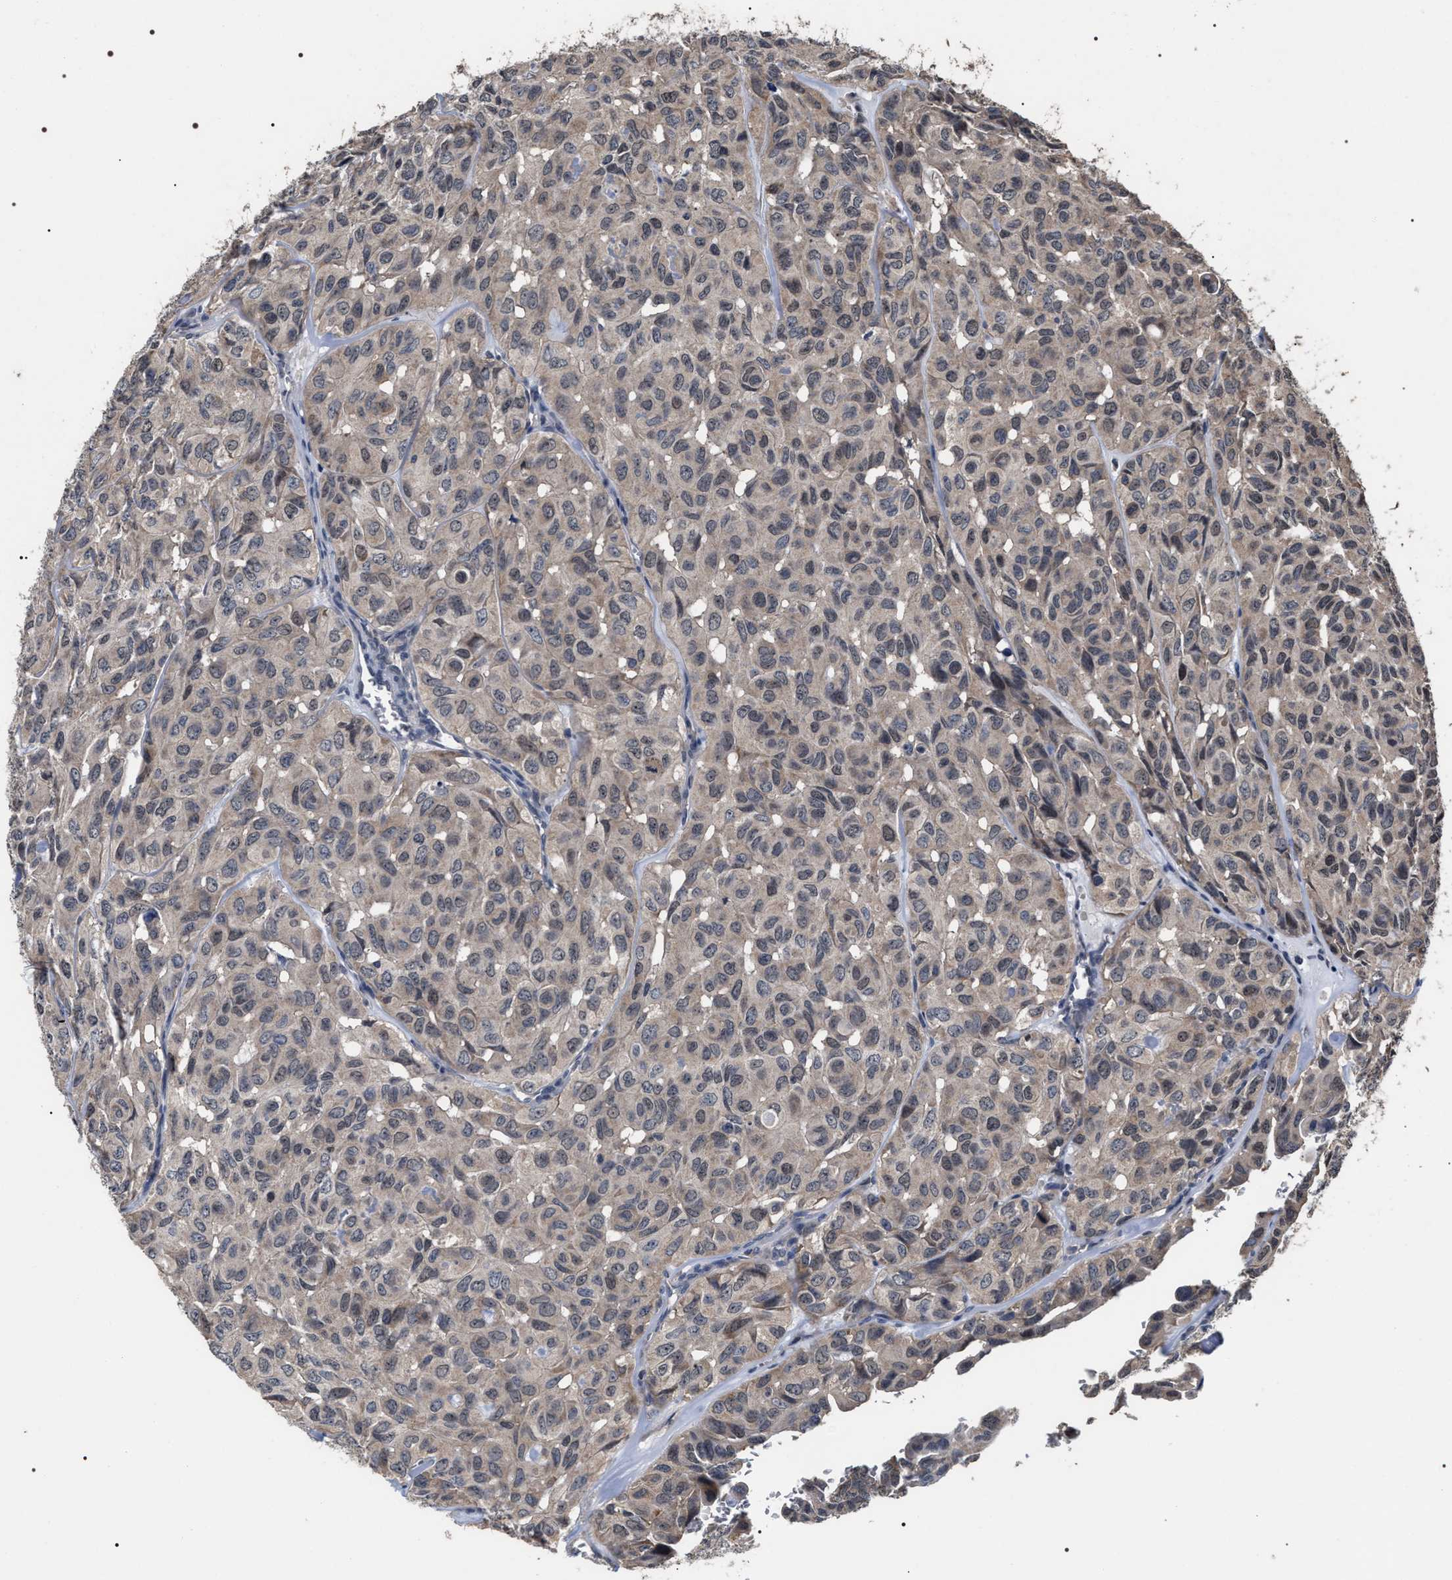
{"staining": {"intensity": "moderate", "quantity": "25%-75%", "location": "cytoplasmic/membranous,nuclear"}, "tissue": "head and neck cancer", "cell_type": "Tumor cells", "image_type": "cancer", "snomed": [{"axis": "morphology", "description": "Adenocarcinoma, NOS"}, {"axis": "topography", "description": "Salivary gland, NOS"}, {"axis": "topography", "description": "Head-Neck"}], "caption": "Moderate cytoplasmic/membranous and nuclear positivity for a protein is identified in approximately 25%-75% of tumor cells of head and neck adenocarcinoma using immunohistochemistry.", "gene": "UPF3A", "patient": {"sex": "female", "age": 76}}